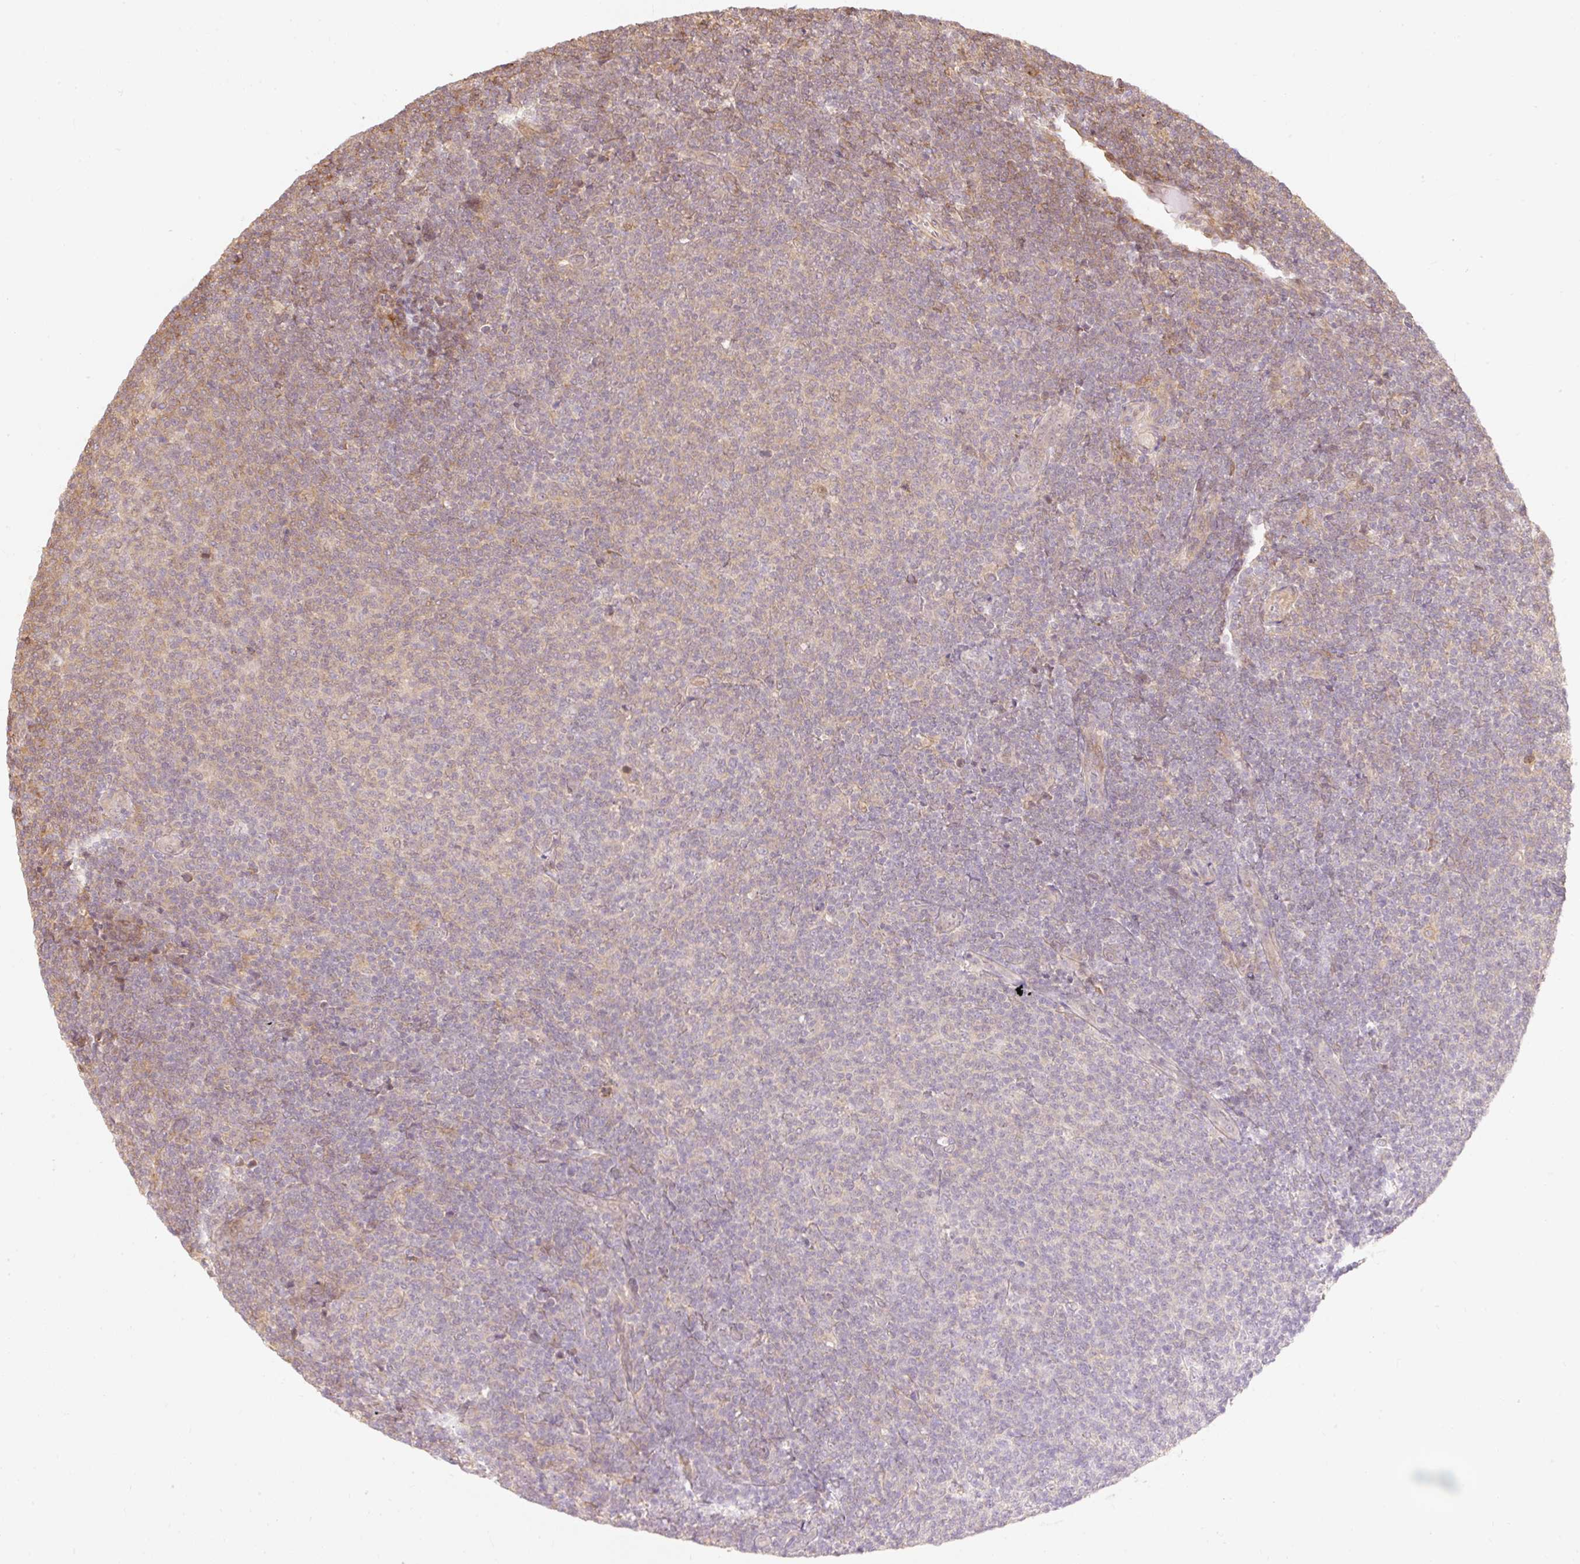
{"staining": {"intensity": "weak", "quantity": "<25%", "location": "cytoplasmic/membranous"}, "tissue": "lymphoma", "cell_type": "Tumor cells", "image_type": "cancer", "snomed": [{"axis": "morphology", "description": "Malignant lymphoma, non-Hodgkin's type, Low grade"}, {"axis": "topography", "description": "Lymph node"}], "caption": "There is no significant expression in tumor cells of malignant lymphoma, non-Hodgkin's type (low-grade). (DAB (3,3'-diaminobenzidine) immunohistochemistry with hematoxylin counter stain).", "gene": "EMC10", "patient": {"sex": "male", "age": 66}}